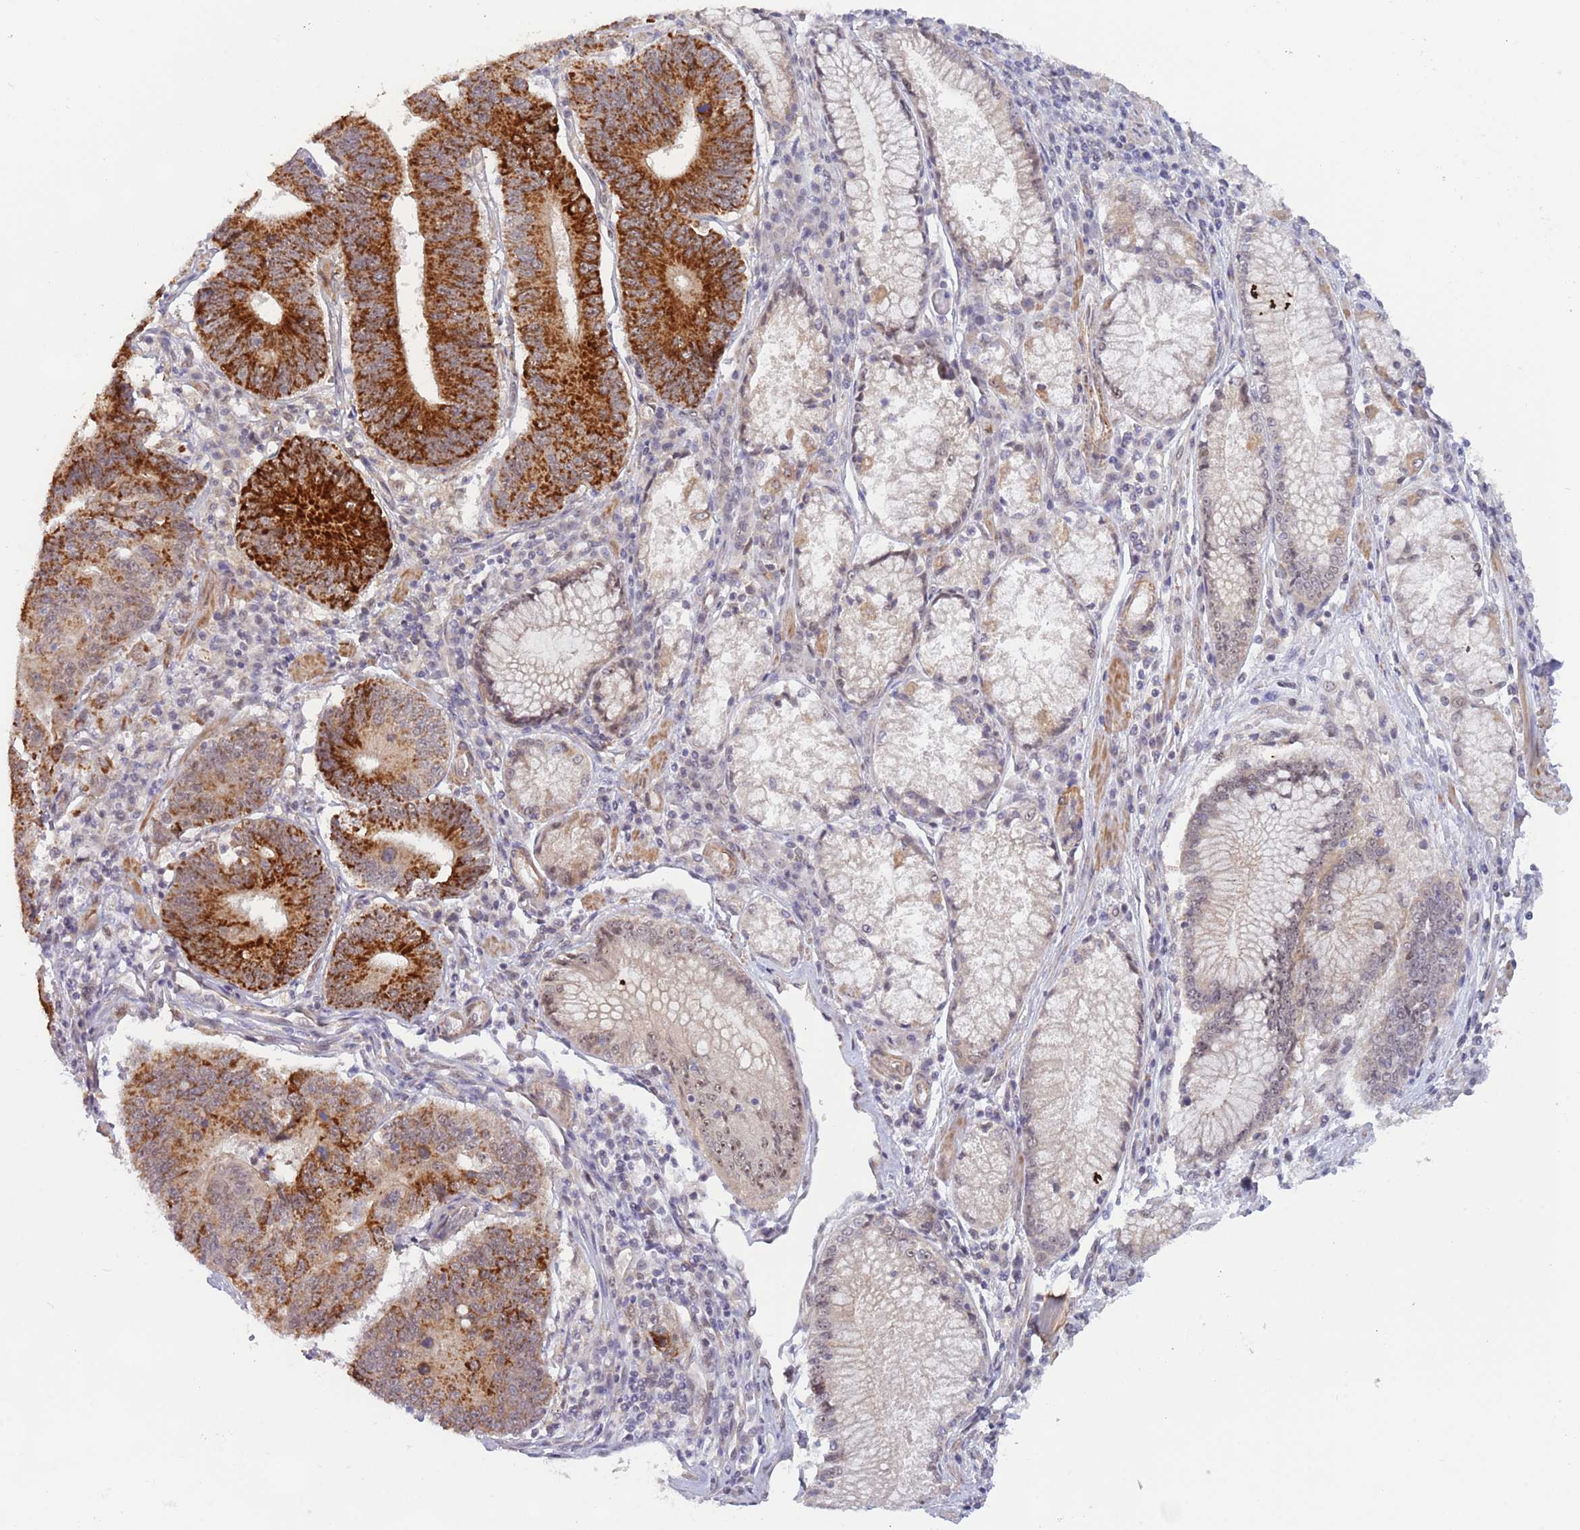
{"staining": {"intensity": "strong", "quantity": ">75%", "location": "cytoplasmic/membranous"}, "tissue": "stomach cancer", "cell_type": "Tumor cells", "image_type": "cancer", "snomed": [{"axis": "morphology", "description": "Adenocarcinoma, NOS"}, {"axis": "topography", "description": "Stomach"}], "caption": "Tumor cells demonstrate strong cytoplasmic/membranous staining in about >75% of cells in stomach cancer.", "gene": "UQCC3", "patient": {"sex": "male", "age": 59}}